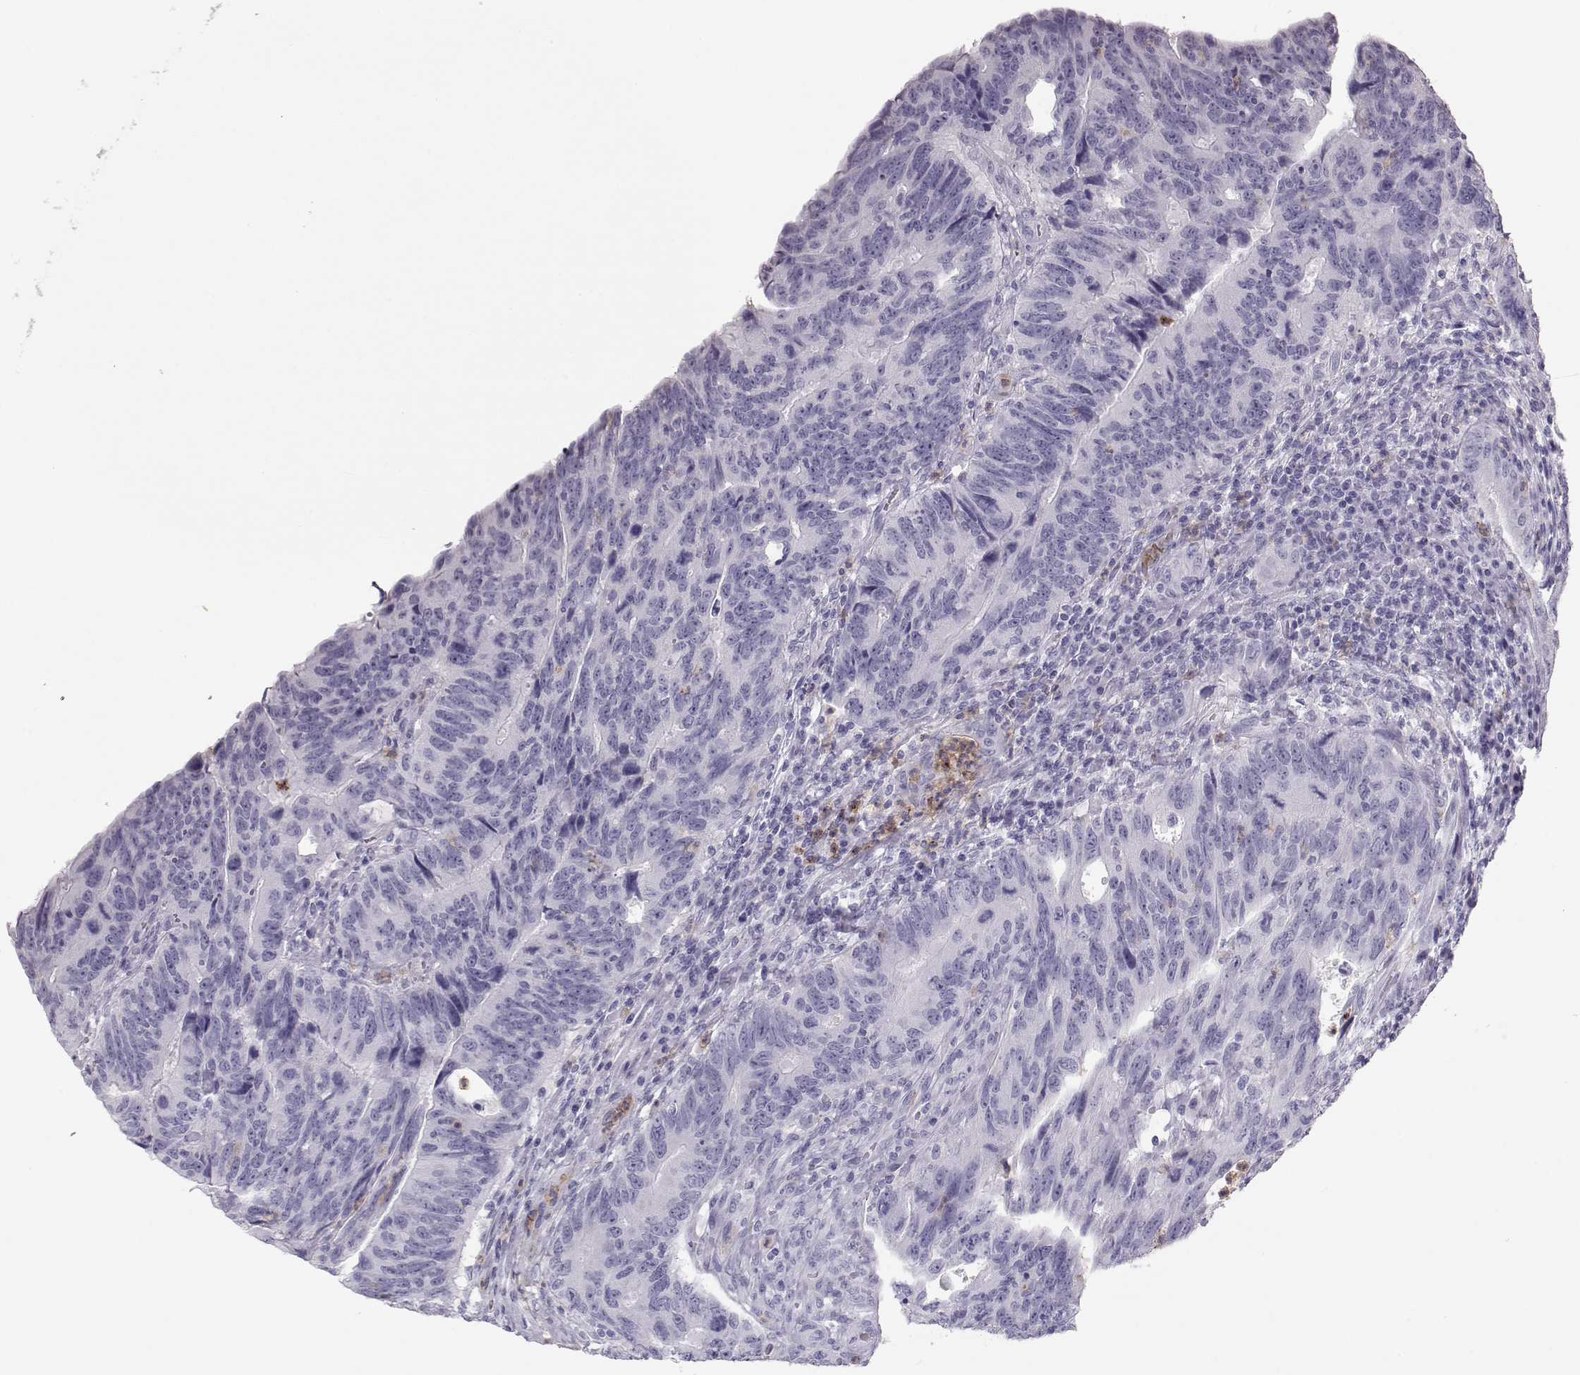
{"staining": {"intensity": "negative", "quantity": "none", "location": "none"}, "tissue": "colorectal cancer", "cell_type": "Tumor cells", "image_type": "cancer", "snomed": [{"axis": "morphology", "description": "Adenocarcinoma, NOS"}, {"axis": "topography", "description": "Colon"}], "caption": "A histopathology image of human colorectal cancer (adenocarcinoma) is negative for staining in tumor cells. The staining was performed using DAB (3,3'-diaminobenzidine) to visualize the protein expression in brown, while the nuclei were stained in blue with hematoxylin (Magnification: 20x).", "gene": "MIP", "patient": {"sex": "female", "age": 77}}